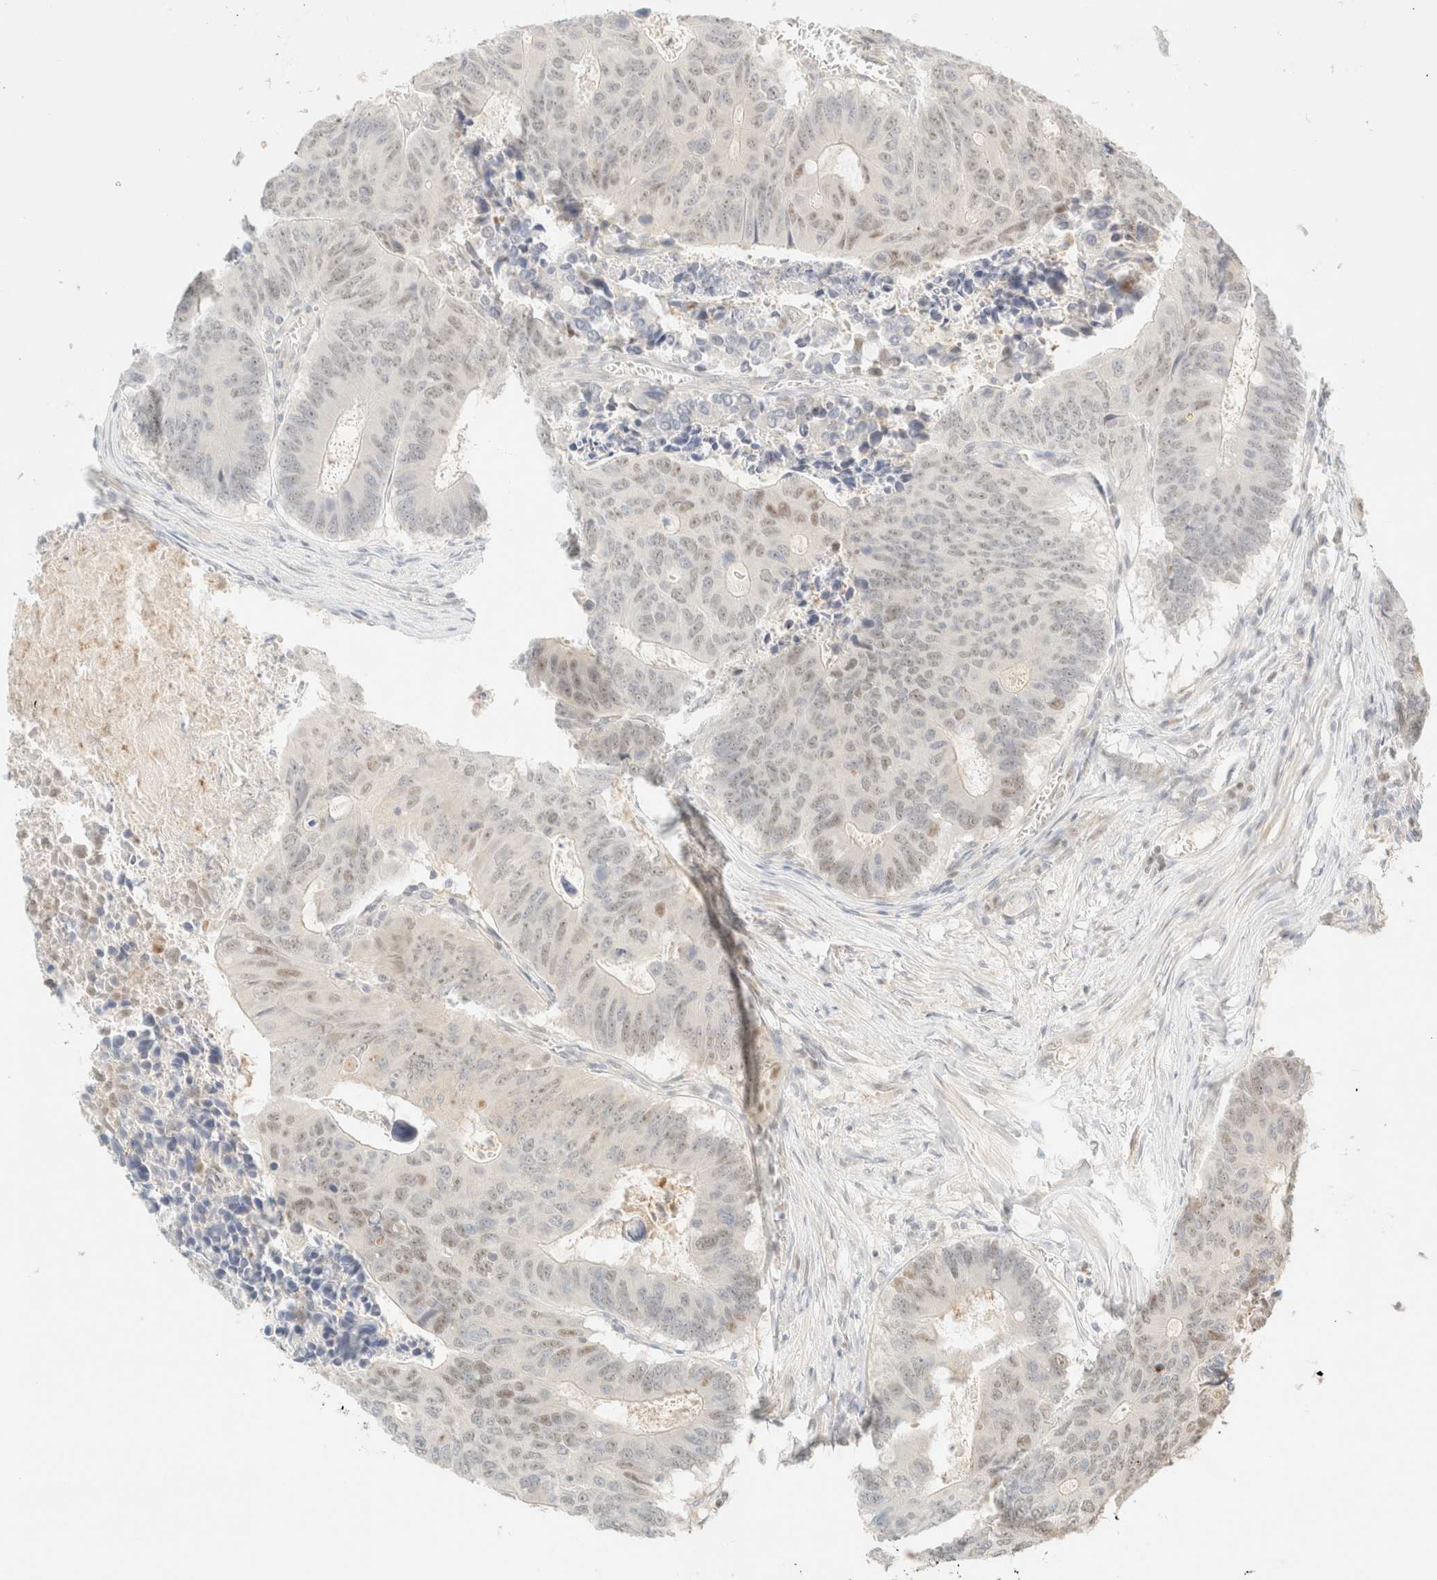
{"staining": {"intensity": "weak", "quantity": "25%-75%", "location": "nuclear"}, "tissue": "colorectal cancer", "cell_type": "Tumor cells", "image_type": "cancer", "snomed": [{"axis": "morphology", "description": "Adenocarcinoma, NOS"}, {"axis": "topography", "description": "Colon"}], "caption": "Tumor cells demonstrate weak nuclear positivity in approximately 25%-75% of cells in adenocarcinoma (colorectal). (Stains: DAB (3,3'-diaminobenzidine) in brown, nuclei in blue, Microscopy: brightfield microscopy at high magnification).", "gene": "TSR1", "patient": {"sex": "male", "age": 87}}